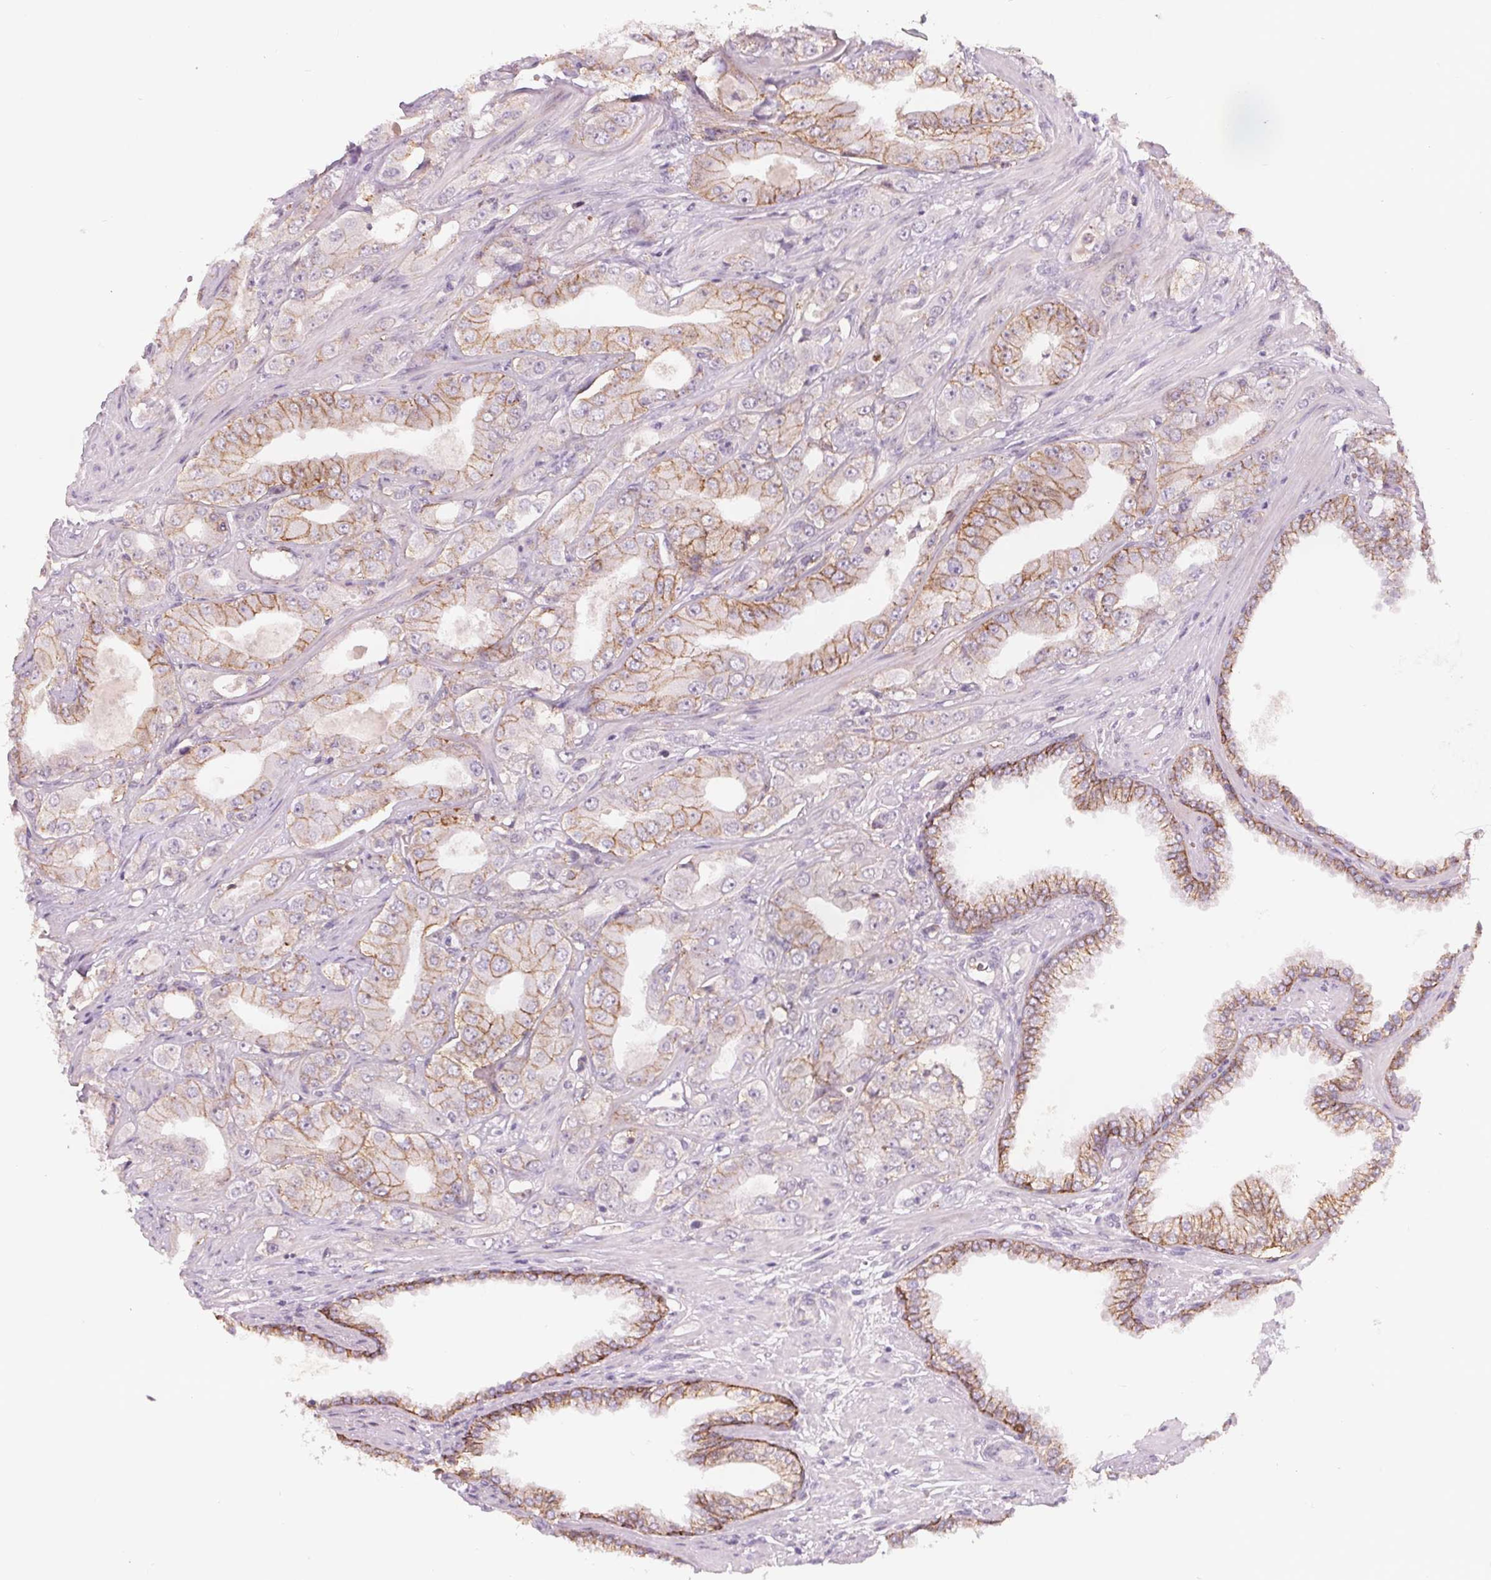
{"staining": {"intensity": "moderate", "quantity": "25%-75%", "location": "cytoplasmic/membranous"}, "tissue": "prostate cancer", "cell_type": "Tumor cells", "image_type": "cancer", "snomed": [{"axis": "morphology", "description": "Adenocarcinoma, Low grade"}, {"axis": "topography", "description": "Prostate"}], "caption": "Tumor cells show medium levels of moderate cytoplasmic/membranous expression in approximately 25%-75% of cells in human prostate low-grade adenocarcinoma. (Brightfield microscopy of DAB IHC at high magnification).", "gene": "ATP1A1", "patient": {"sex": "male", "age": 60}}